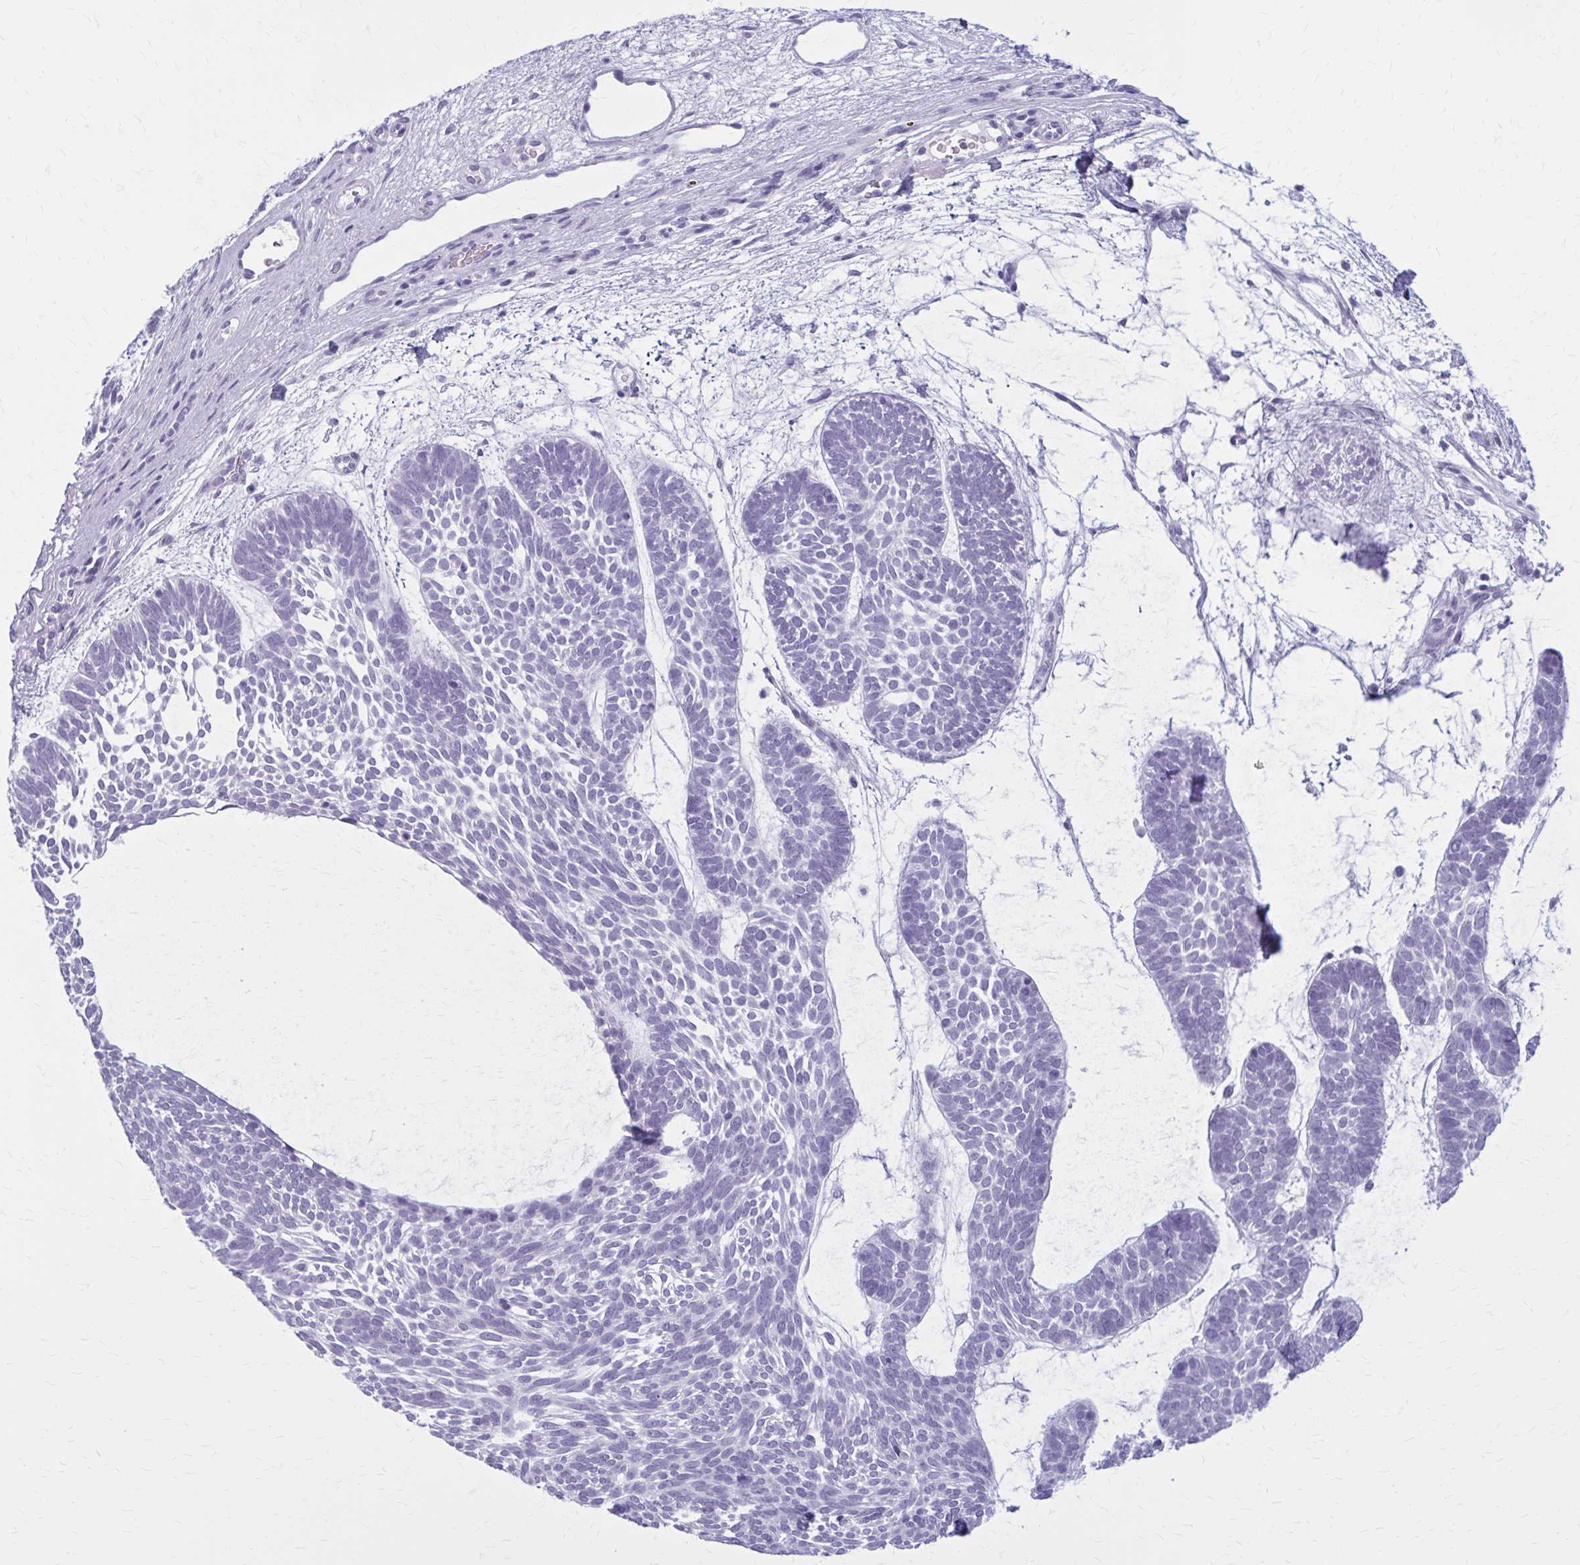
{"staining": {"intensity": "negative", "quantity": "none", "location": "none"}, "tissue": "skin cancer", "cell_type": "Tumor cells", "image_type": "cancer", "snomed": [{"axis": "morphology", "description": "Basal cell carcinoma"}, {"axis": "topography", "description": "Skin"}, {"axis": "topography", "description": "Skin of face"}], "caption": "Tumor cells show no significant protein staining in skin cancer (basal cell carcinoma).", "gene": "ZDHHC7", "patient": {"sex": "male", "age": 83}}